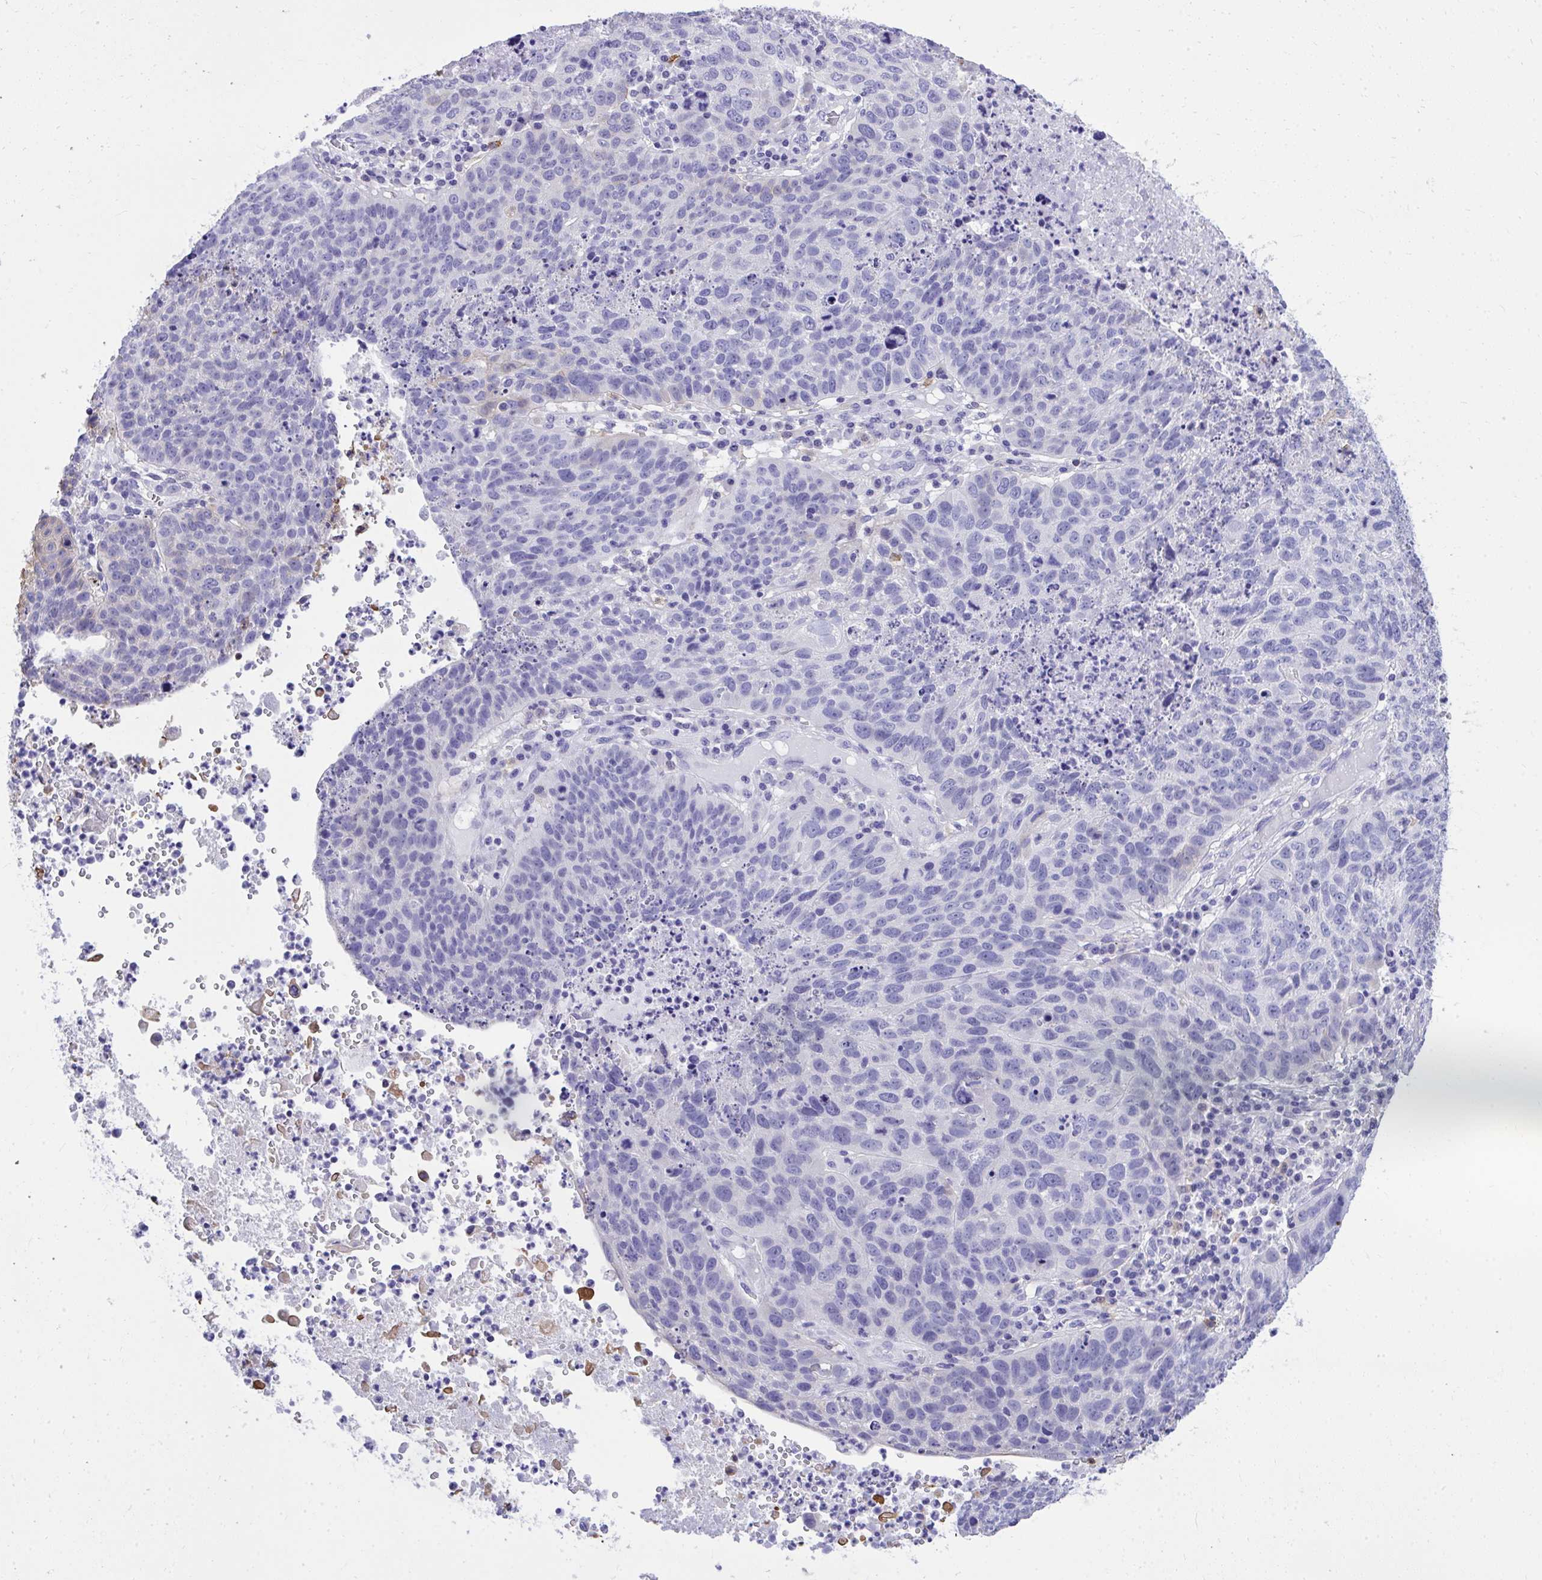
{"staining": {"intensity": "negative", "quantity": "none", "location": "none"}, "tissue": "lung cancer", "cell_type": "Tumor cells", "image_type": "cancer", "snomed": [{"axis": "morphology", "description": "Squamous cell carcinoma, NOS"}, {"axis": "topography", "description": "Lung"}], "caption": "DAB immunohistochemical staining of human lung squamous cell carcinoma displays no significant positivity in tumor cells.", "gene": "PSD", "patient": {"sex": "male", "age": 63}}